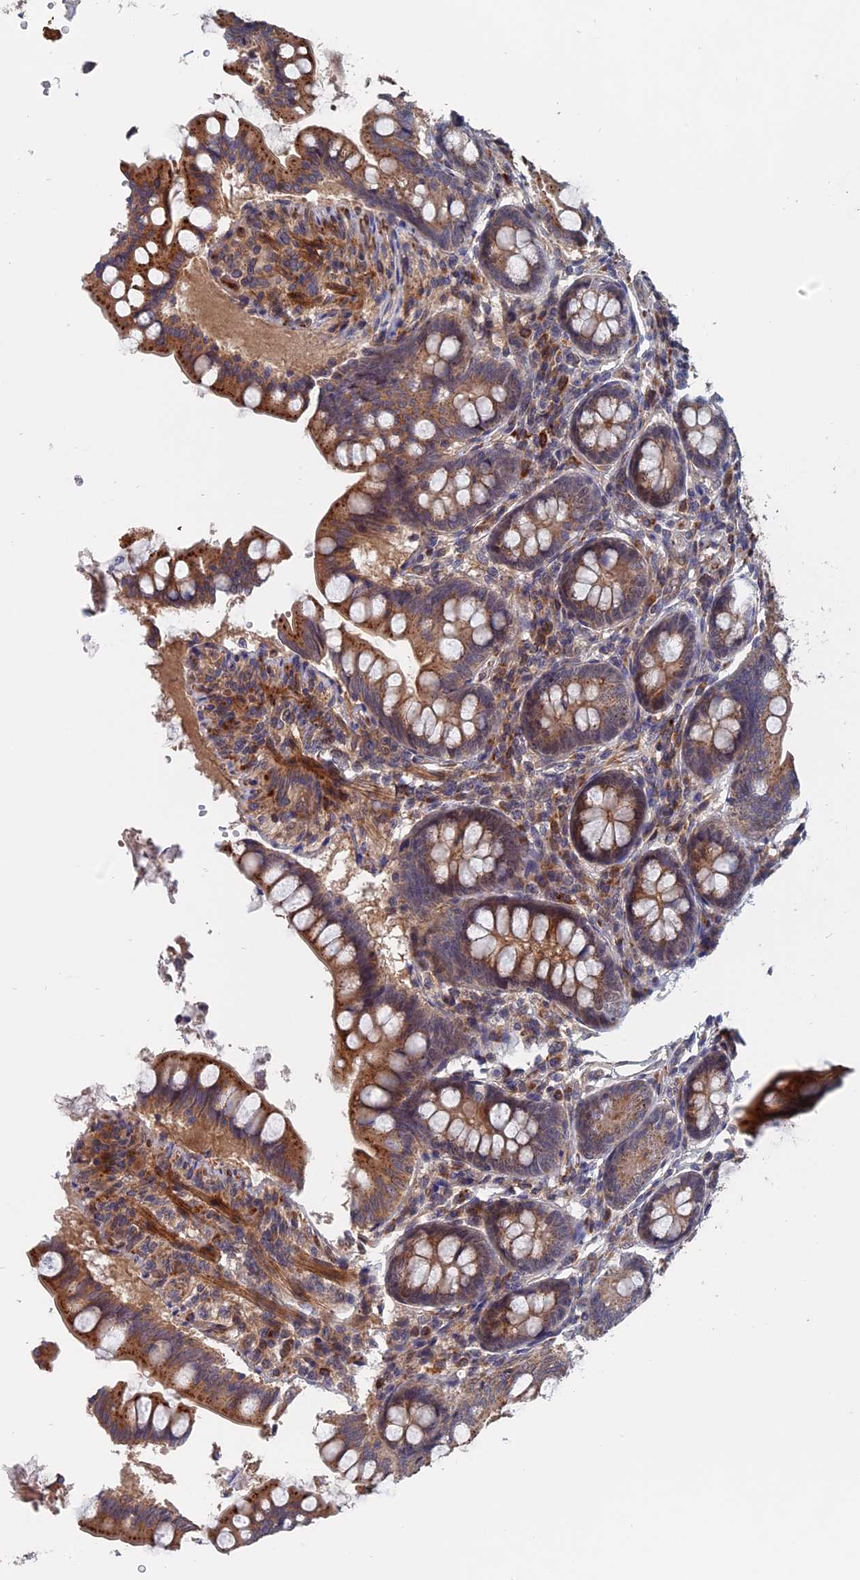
{"staining": {"intensity": "moderate", "quantity": ">75%", "location": "cytoplasmic/membranous"}, "tissue": "small intestine", "cell_type": "Glandular cells", "image_type": "normal", "snomed": [{"axis": "morphology", "description": "Normal tissue, NOS"}, {"axis": "topography", "description": "Small intestine"}], "caption": "Immunohistochemical staining of normal small intestine reveals >75% levels of moderate cytoplasmic/membranous protein positivity in approximately >75% of glandular cells. (brown staining indicates protein expression, while blue staining denotes nuclei).", "gene": "TRAPPC2L", "patient": {"sex": "male", "age": 7}}